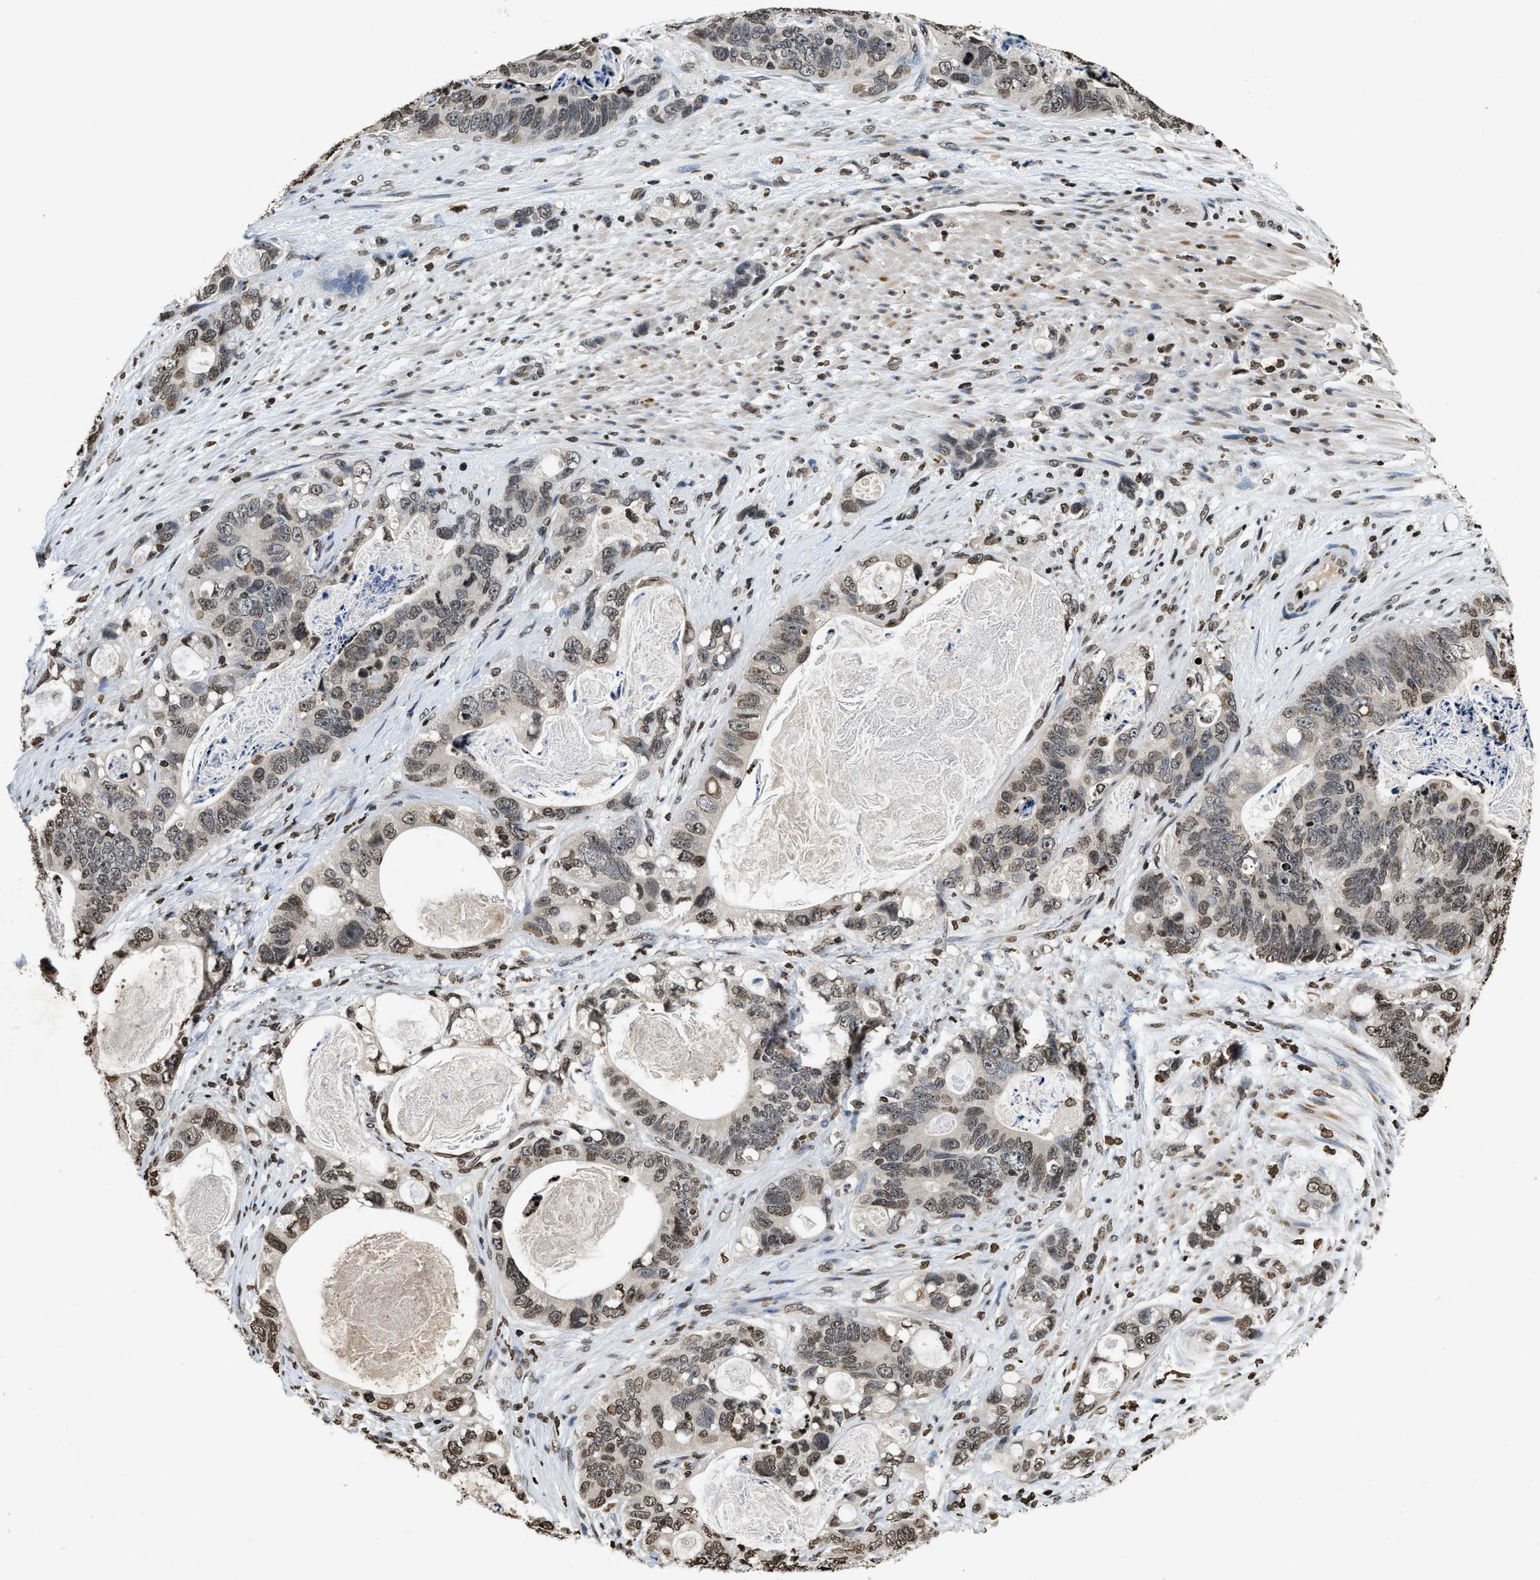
{"staining": {"intensity": "weak", "quantity": ">75%", "location": "nuclear"}, "tissue": "stomach cancer", "cell_type": "Tumor cells", "image_type": "cancer", "snomed": [{"axis": "morphology", "description": "Normal tissue, NOS"}, {"axis": "morphology", "description": "Adenocarcinoma, NOS"}, {"axis": "topography", "description": "Stomach"}], "caption": "Protein staining of stomach adenocarcinoma tissue reveals weak nuclear positivity in approximately >75% of tumor cells.", "gene": "DNASE1L3", "patient": {"sex": "female", "age": 89}}